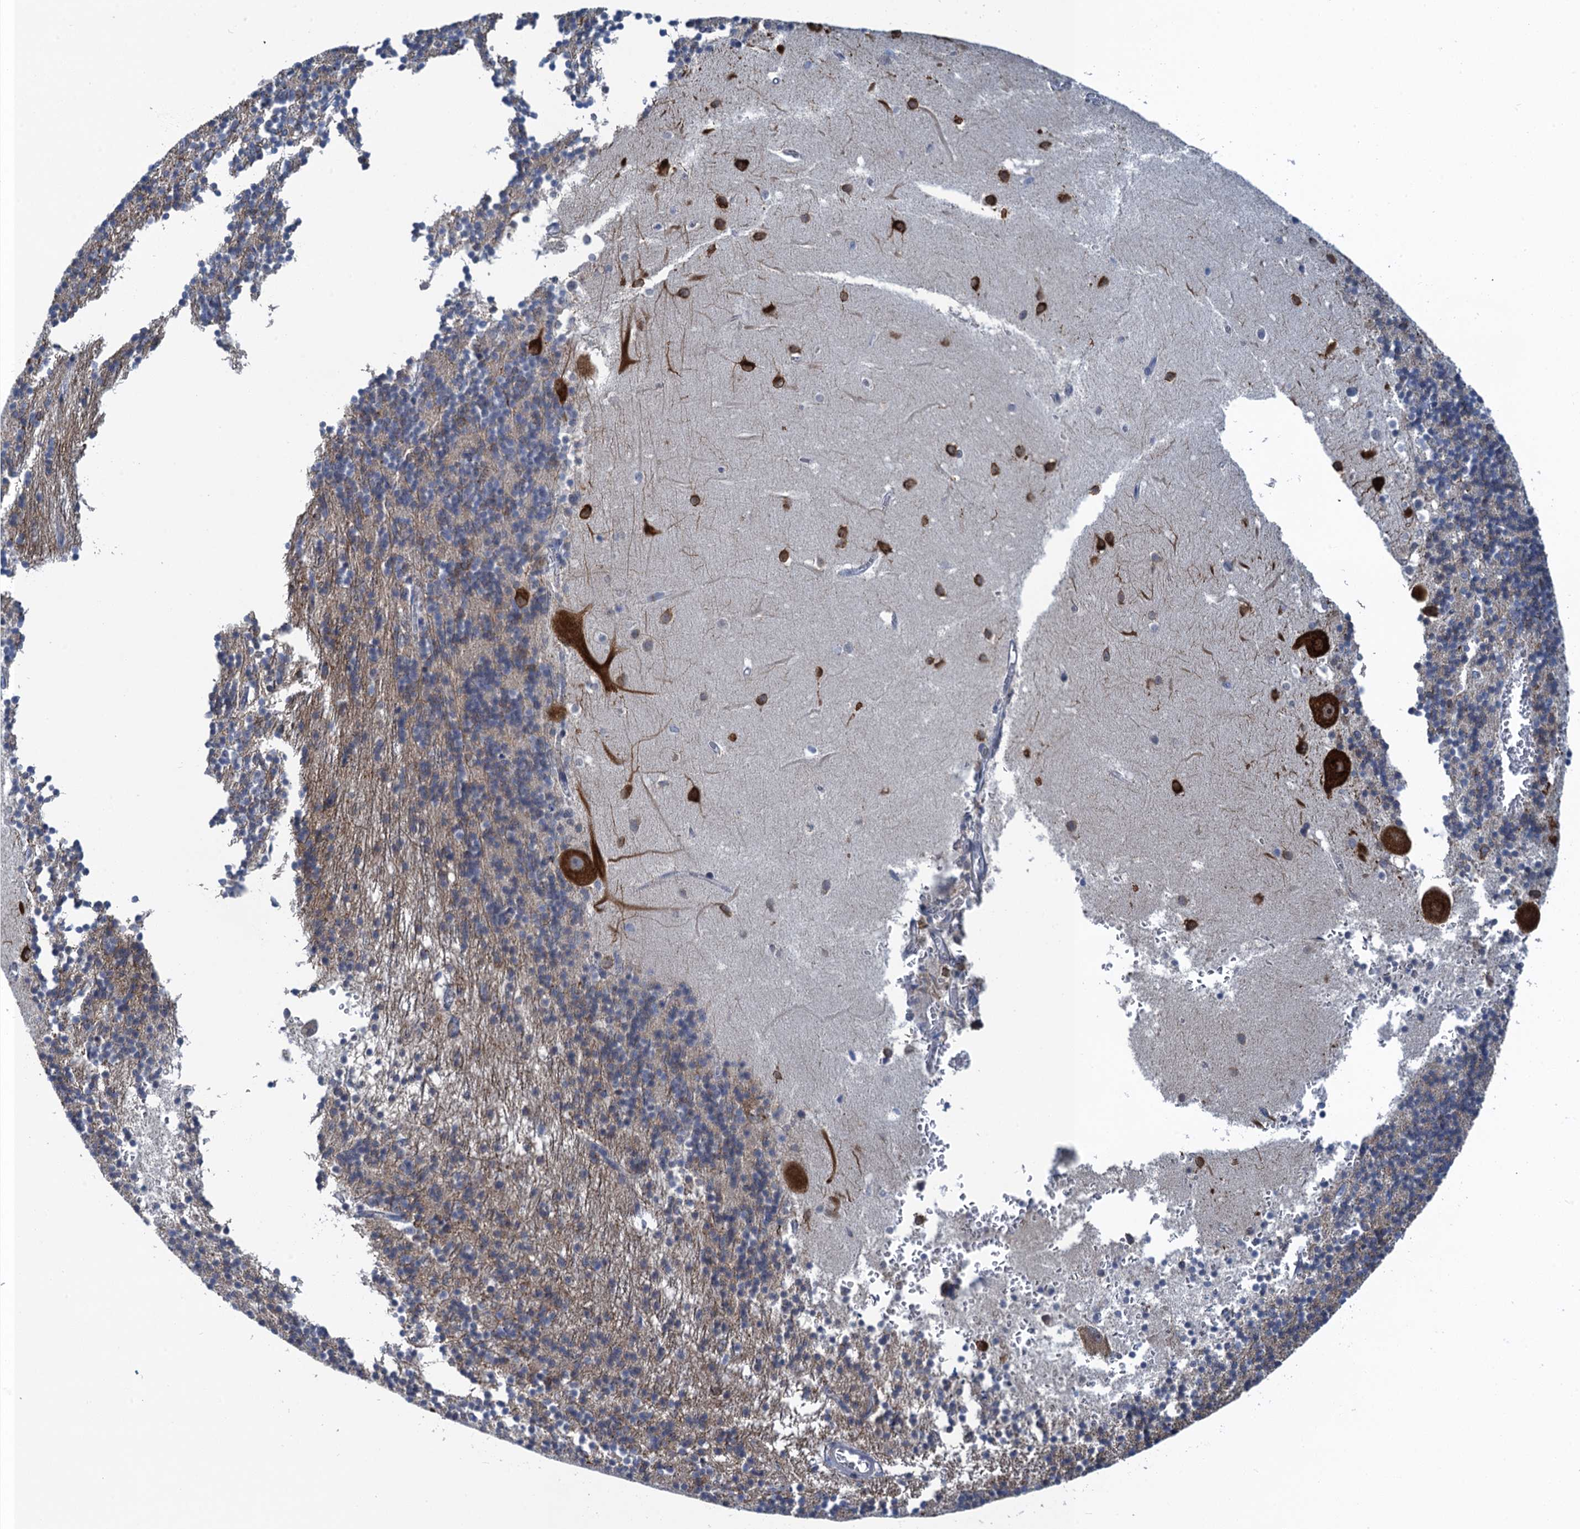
{"staining": {"intensity": "negative", "quantity": "none", "location": "none"}, "tissue": "cerebellum", "cell_type": "Cells in granular layer", "image_type": "normal", "snomed": [{"axis": "morphology", "description": "Normal tissue, NOS"}, {"axis": "topography", "description": "Cerebellum"}], "caption": "Protein analysis of unremarkable cerebellum demonstrates no significant positivity in cells in granular layer. (DAB (3,3'-diaminobenzidine) immunohistochemistry (IHC) with hematoxylin counter stain).", "gene": "MRFAP1", "patient": {"sex": "male", "age": 54}}